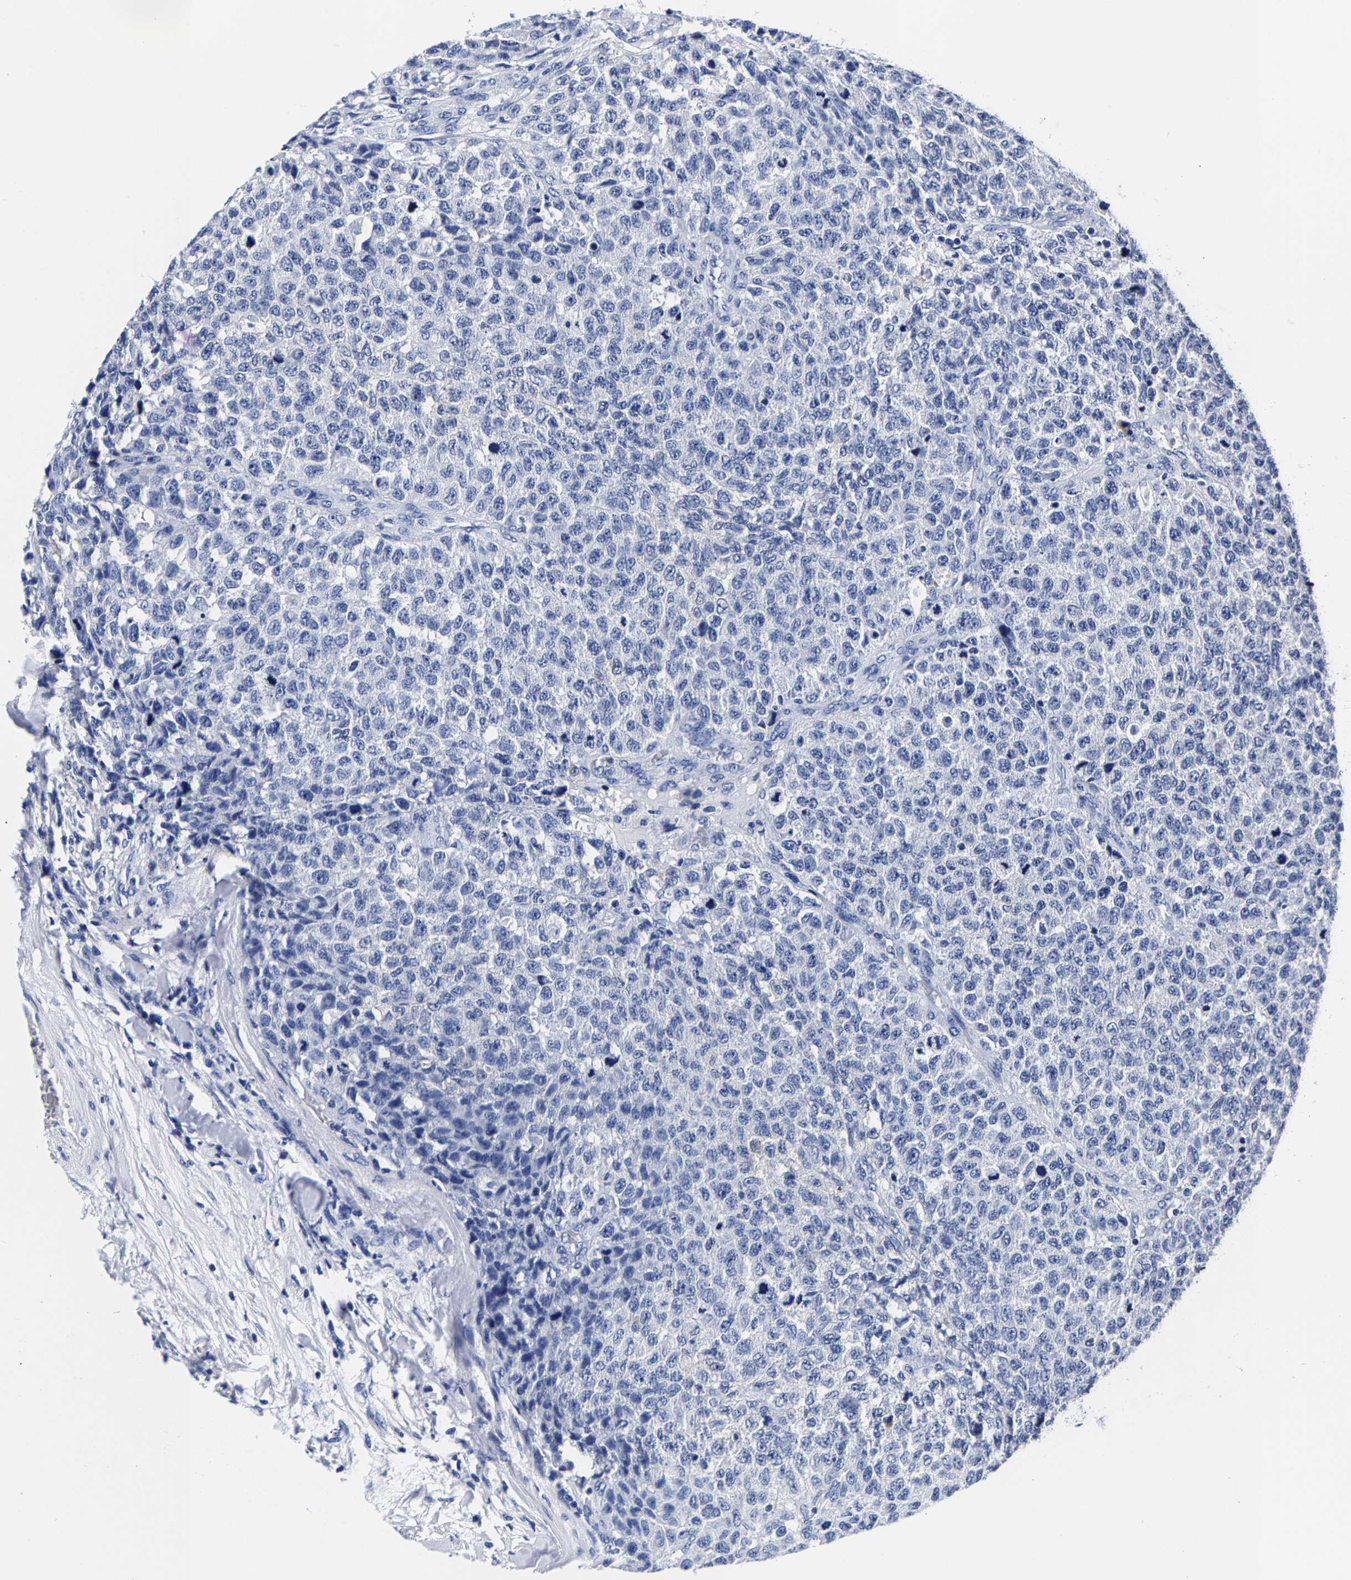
{"staining": {"intensity": "negative", "quantity": "none", "location": "none"}, "tissue": "testis cancer", "cell_type": "Tumor cells", "image_type": "cancer", "snomed": [{"axis": "morphology", "description": "Seminoma, NOS"}, {"axis": "topography", "description": "Testis"}], "caption": "High power microscopy histopathology image of an immunohistochemistry (IHC) micrograph of testis seminoma, revealing no significant expression in tumor cells.", "gene": "CPA2", "patient": {"sex": "male", "age": 59}}